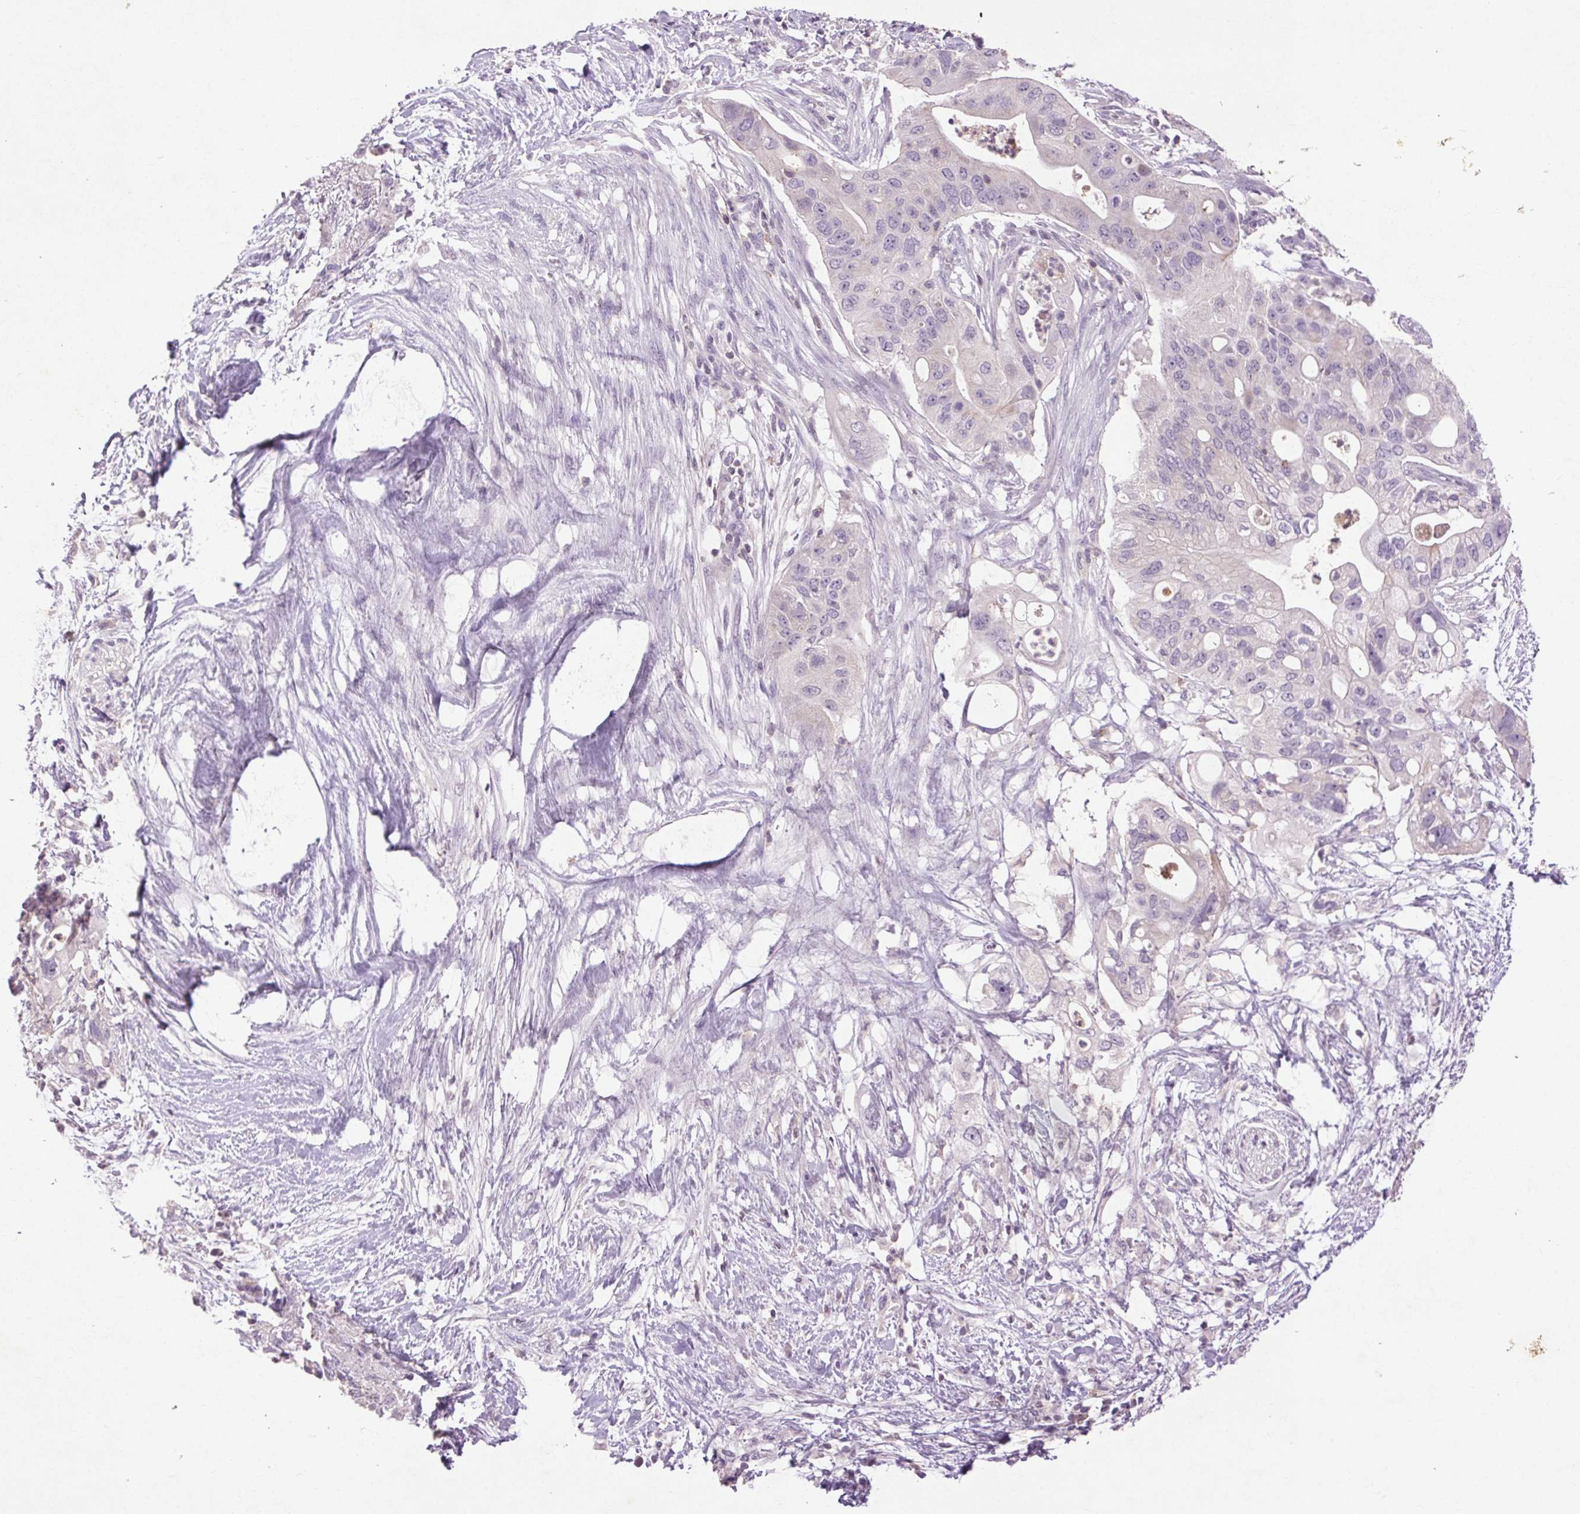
{"staining": {"intensity": "negative", "quantity": "none", "location": "none"}, "tissue": "pancreatic cancer", "cell_type": "Tumor cells", "image_type": "cancer", "snomed": [{"axis": "morphology", "description": "Adenocarcinoma, NOS"}, {"axis": "topography", "description": "Pancreas"}], "caption": "The image displays no staining of tumor cells in pancreatic adenocarcinoma.", "gene": "FNDC7", "patient": {"sex": "female", "age": 72}}